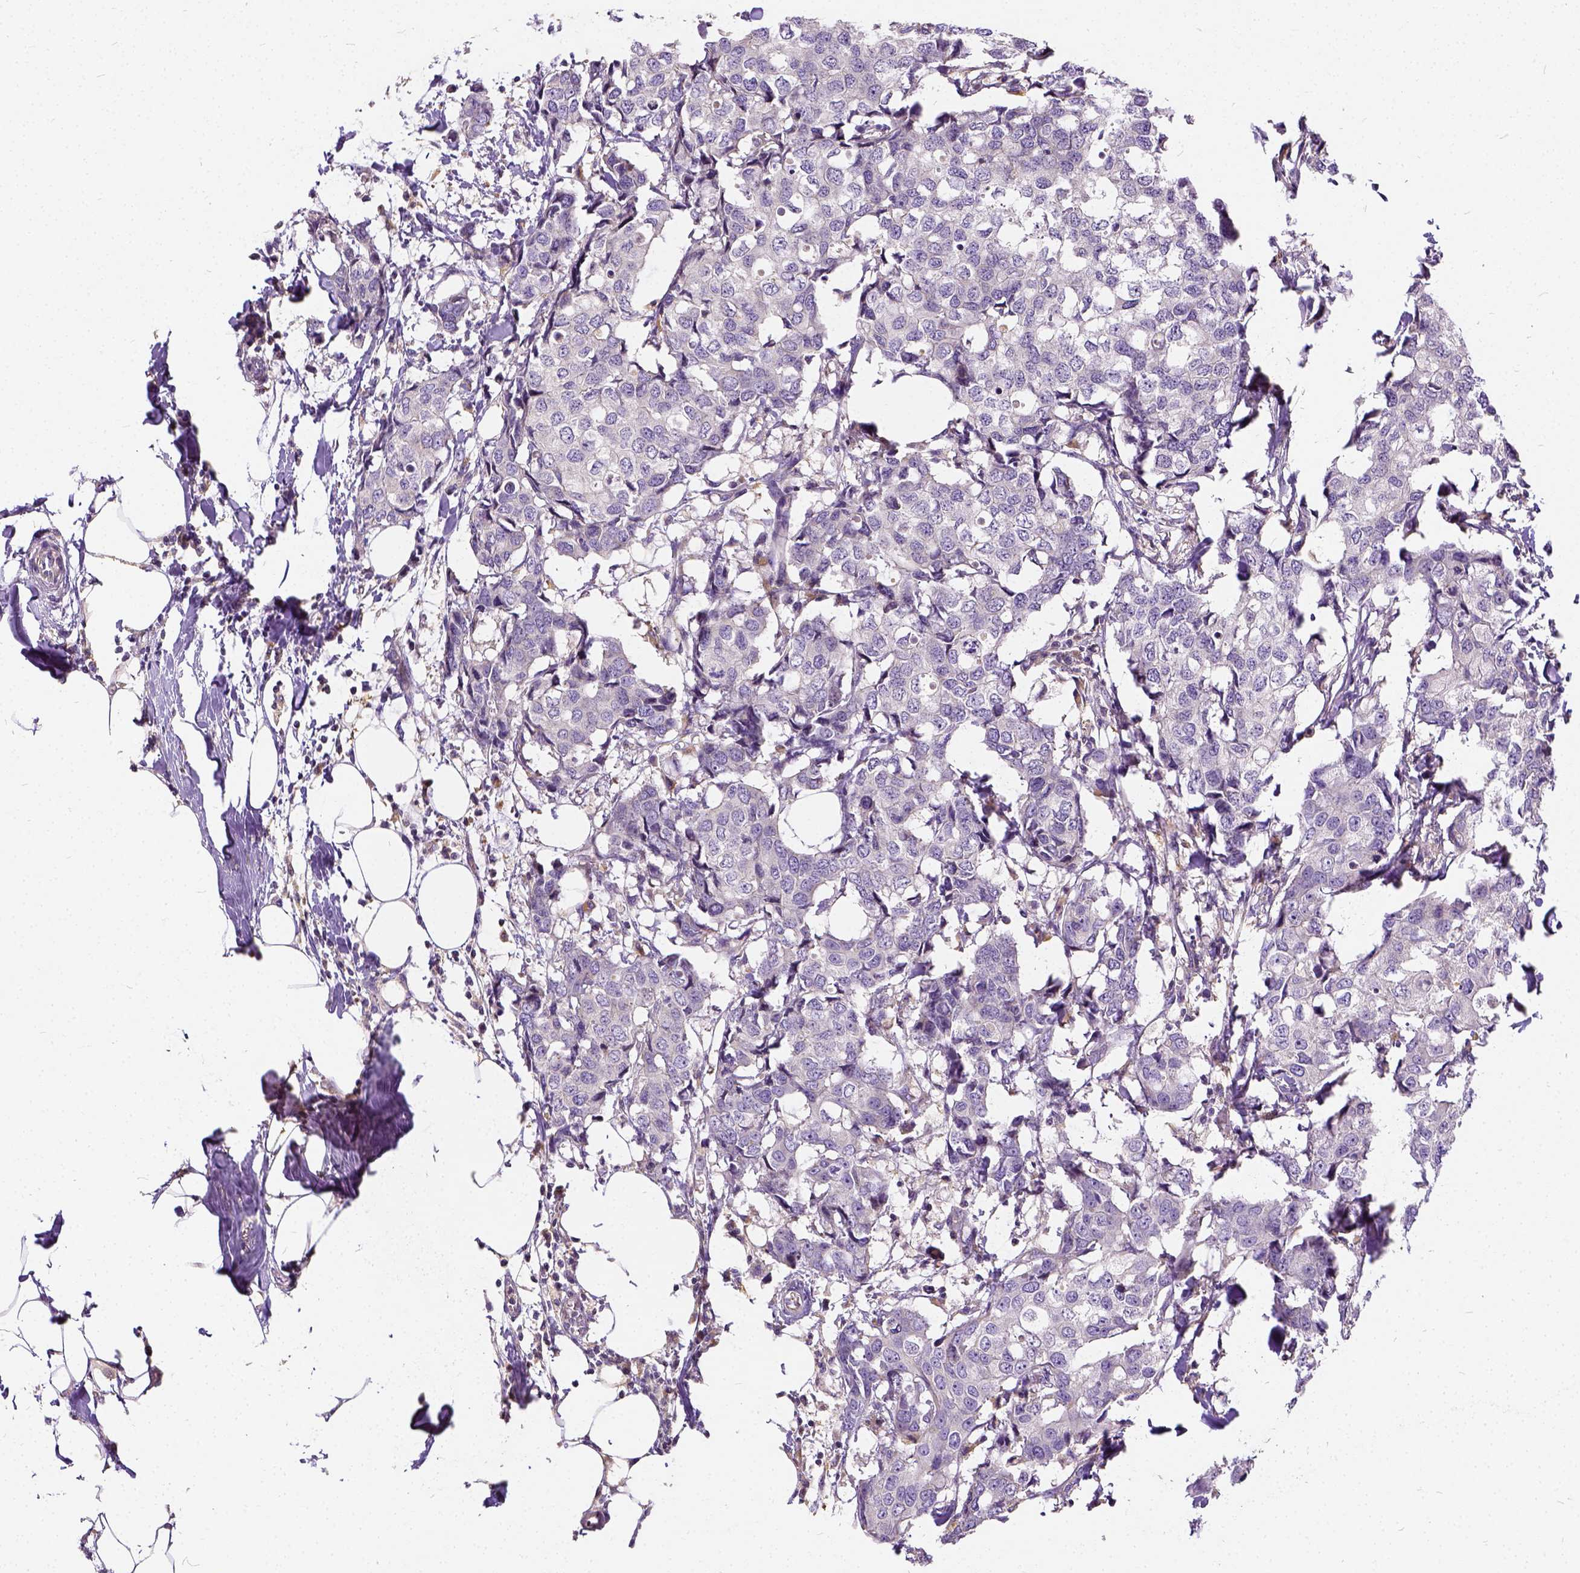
{"staining": {"intensity": "negative", "quantity": "none", "location": "none"}, "tissue": "breast cancer", "cell_type": "Tumor cells", "image_type": "cancer", "snomed": [{"axis": "morphology", "description": "Duct carcinoma"}, {"axis": "topography", "description": "Breast"}], "caption": "Immunohistochemical staining of human breast cancer (intraductal carcinoma) shows no significant staining in tumor cells. (Stains: DAB (3,3'-diaminobenzidine) immunohistochemistry with hematoxylin counter stain, Microscopy: brightfield microscopy at high magnification).", "gene": "CADM4", "patient": {"sex": "female", "age": 27}}